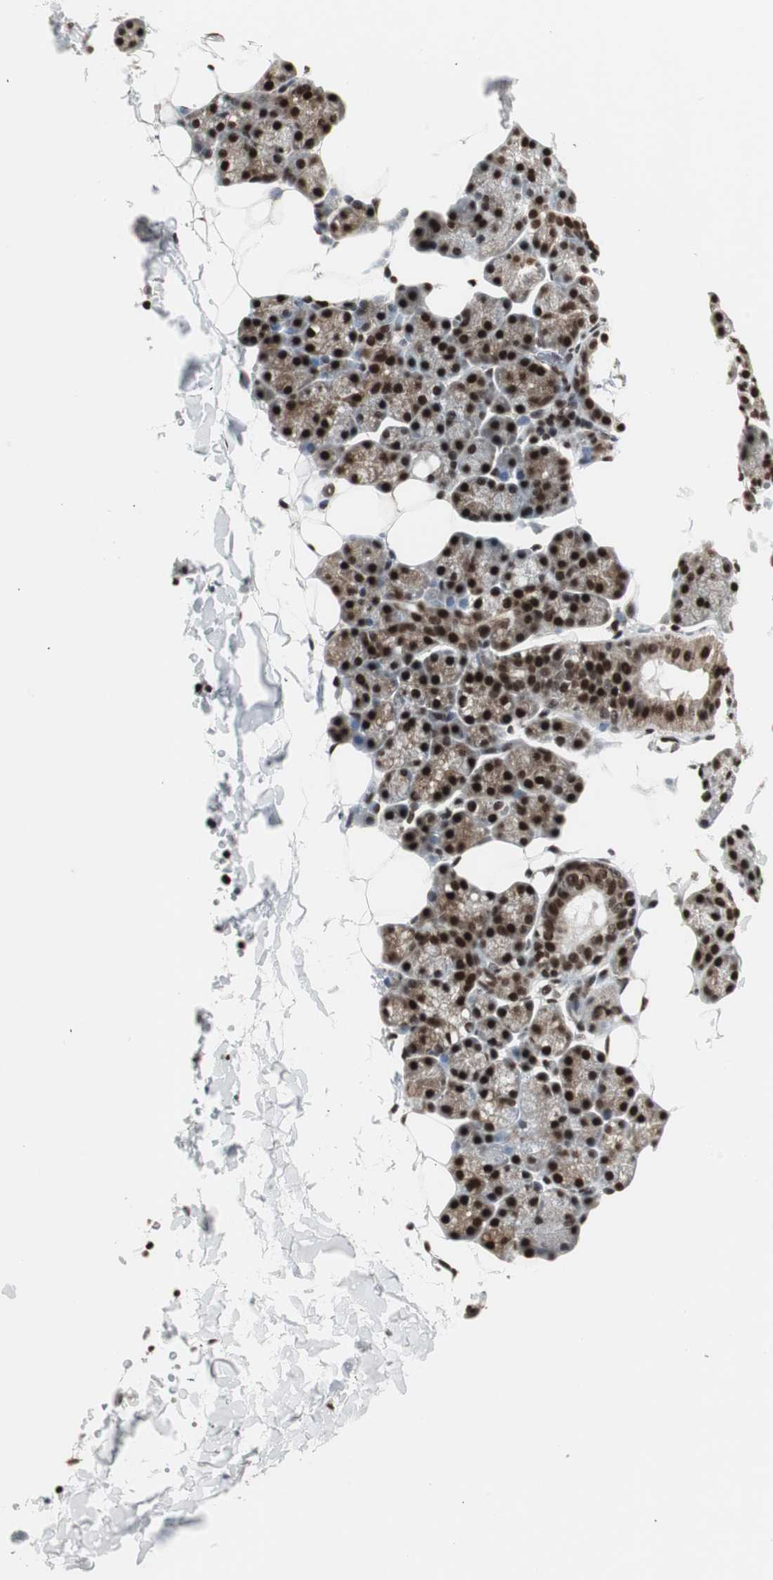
{"staining": {"intensity": "strong", "quantity": ">75%", "location": "cytoplasmic/membranous,nuclear"}, "tissue": "salivary gland", "cell_type": "Glandular cells", "image_type": "normal", "snomed": [{"axis": "morphology", "description": "Normal tissue, NOS"}, {"axis": "topography", "description": "Lymph node"}, {"axis": "topography", "description": "Salivary gland"}], "caption": "Approximately >75% of glandular cells in normal human salivary gland reveal strong cytoplasmic/membranous,nuclear protein staining as visualized by brown immunohistochemical staining.", "gene": "PARN", "patient": {"sex": "male", "age": 8}}